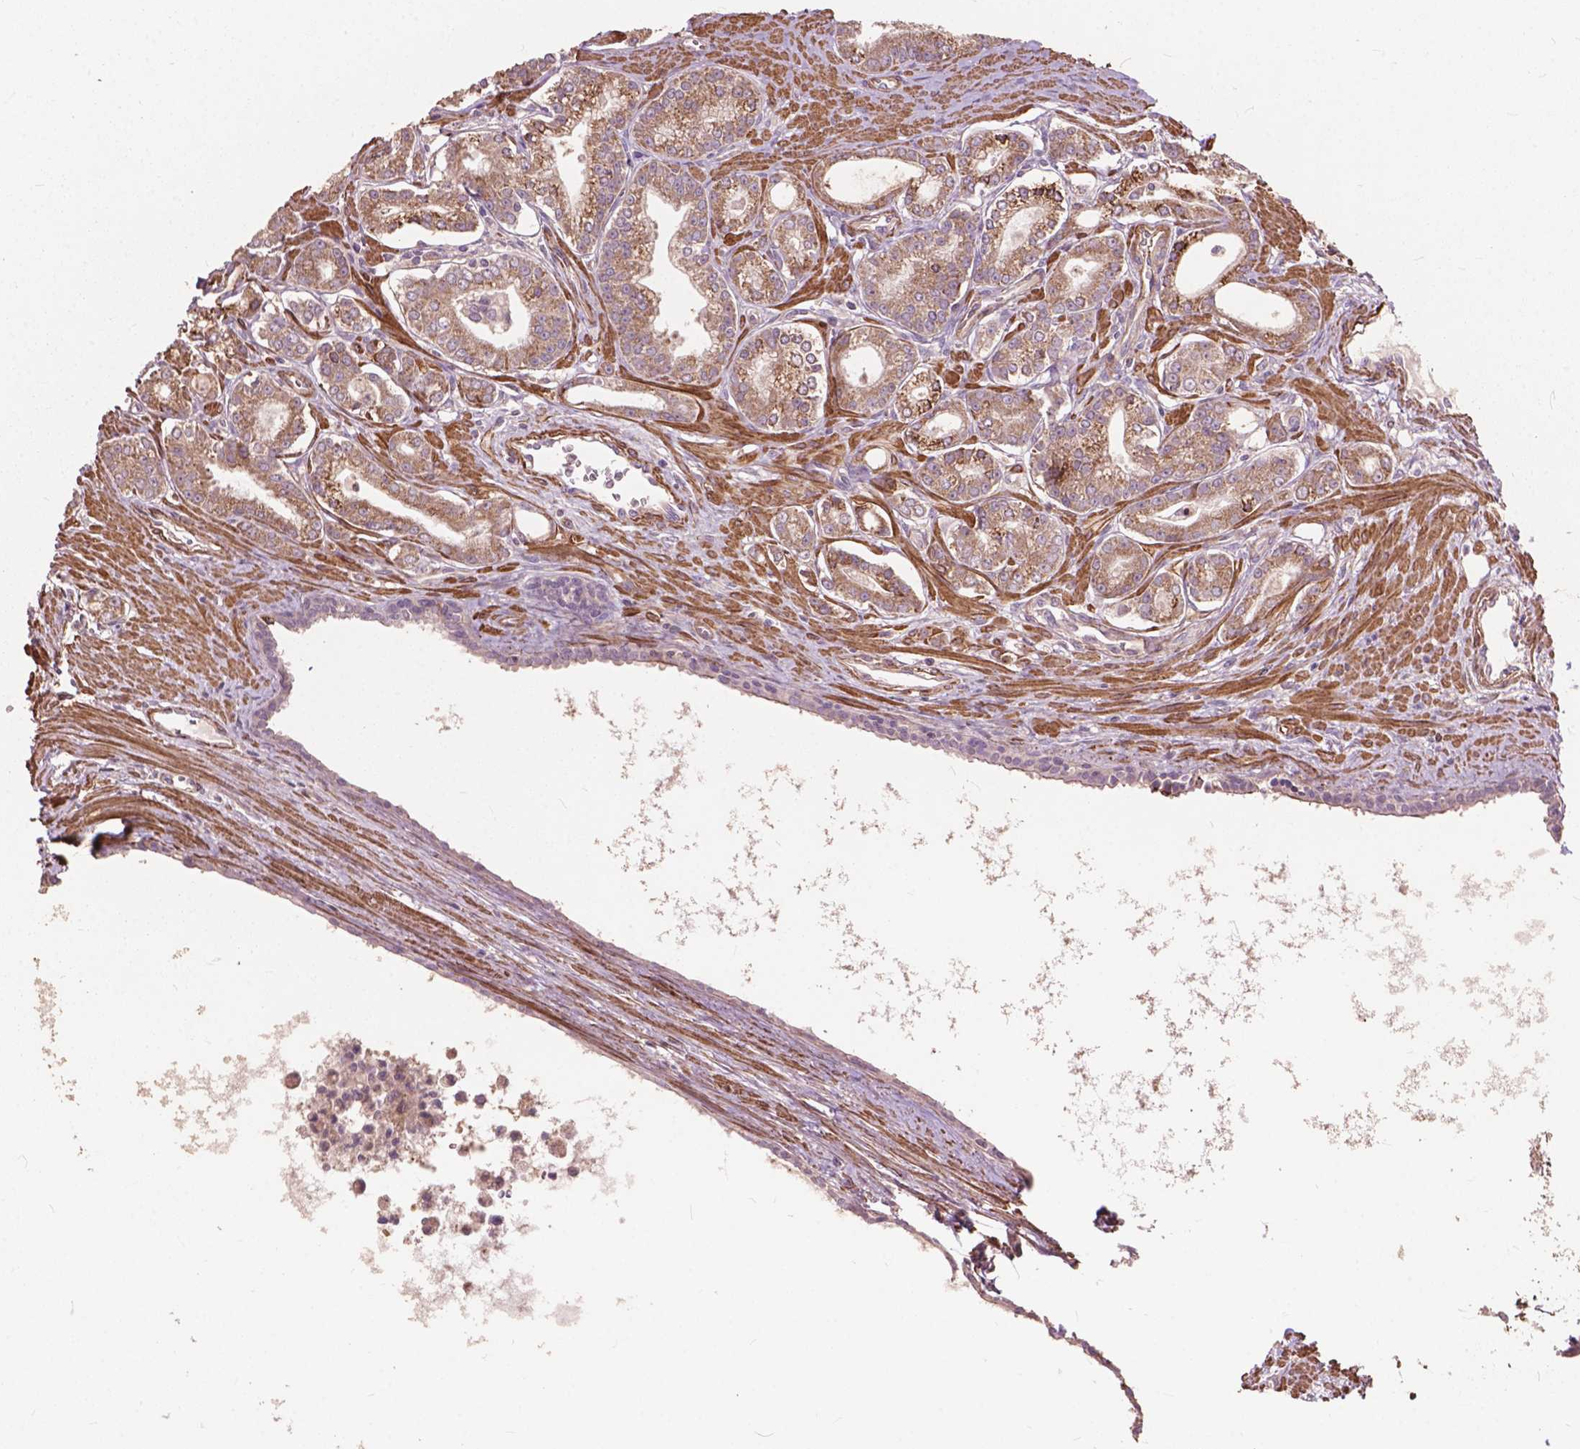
{"staining": {"intensity": "weak", "quantity": ">75%", "location": "cytoplasmic/membranous"}, "tissue": "prostate cancer", "cell_type": "Tumor cells", "image_type": "cancer", "snomed": [{"axis": "morphology", "description": "Adenocarcinoma, NOS"}, {"axis": "topography", "description": "Prostate"}], "caption": "Protein staining displays weak cytoplasmic/membranous expression in about >75% of tumor cells in prostate cancer (adenocarcinoma).", "gene": "FNIP1", "patient": {"sex": "male", "age": 71}}